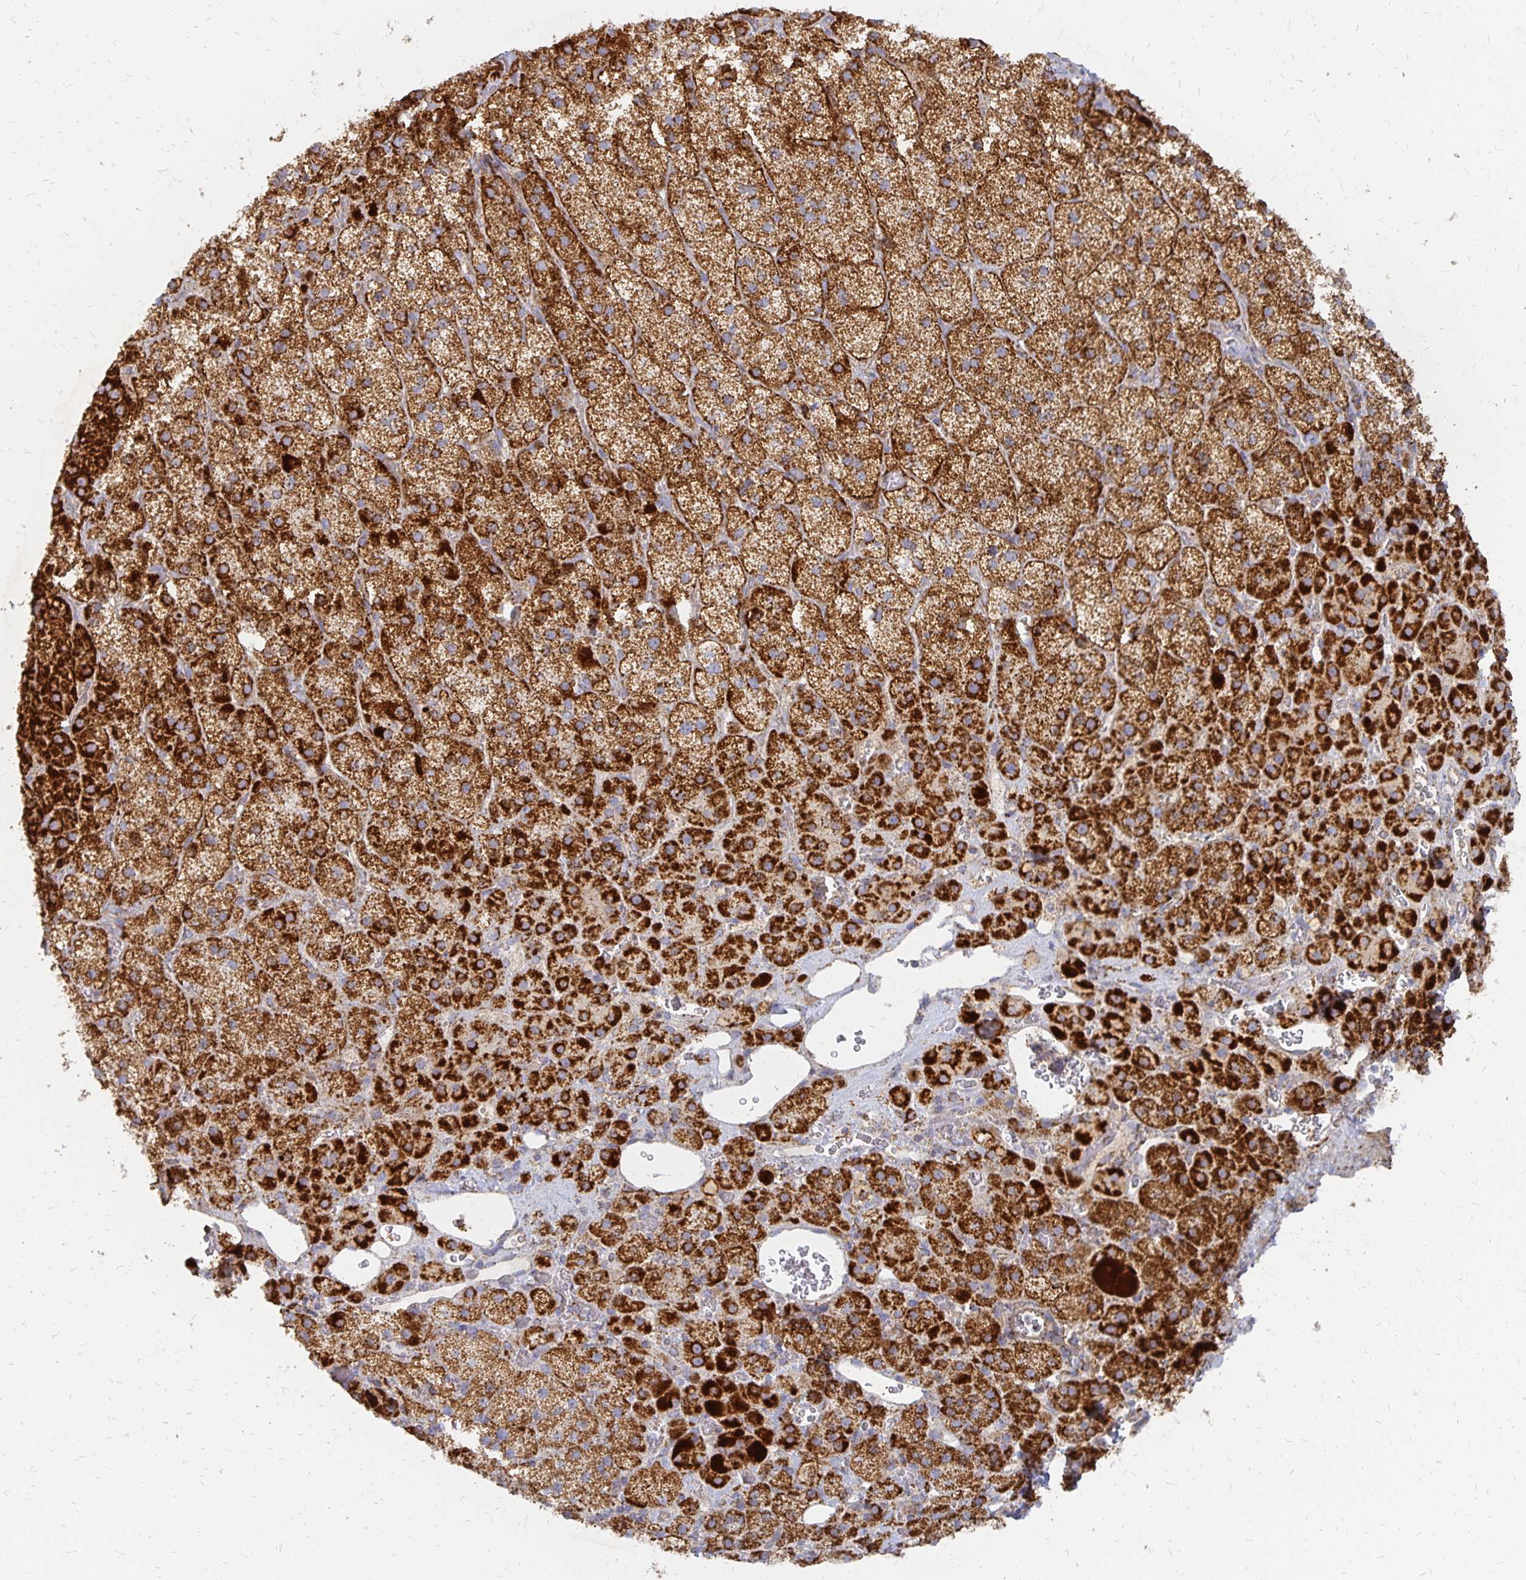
{"staining": {"intensity": "strong", "quantity": ">75%", "location": "cytoplasmic/membranous"}, "tissue": "adrenal gland", "cell_type": "Glandular cells", "image_type": "normal", "snomed": [{"axis": "morphology", "description": "Normal tissue, NOS"}, {"axis": "topography", "description": "Adrenal gland"}], "caption": "An image of adrenal gland stained for a protein reveals strong cytoplasmic/membranous brown staining in glandular cells.", "gene": "STOML2", "patient": {"sex": "male", "age": 57}}